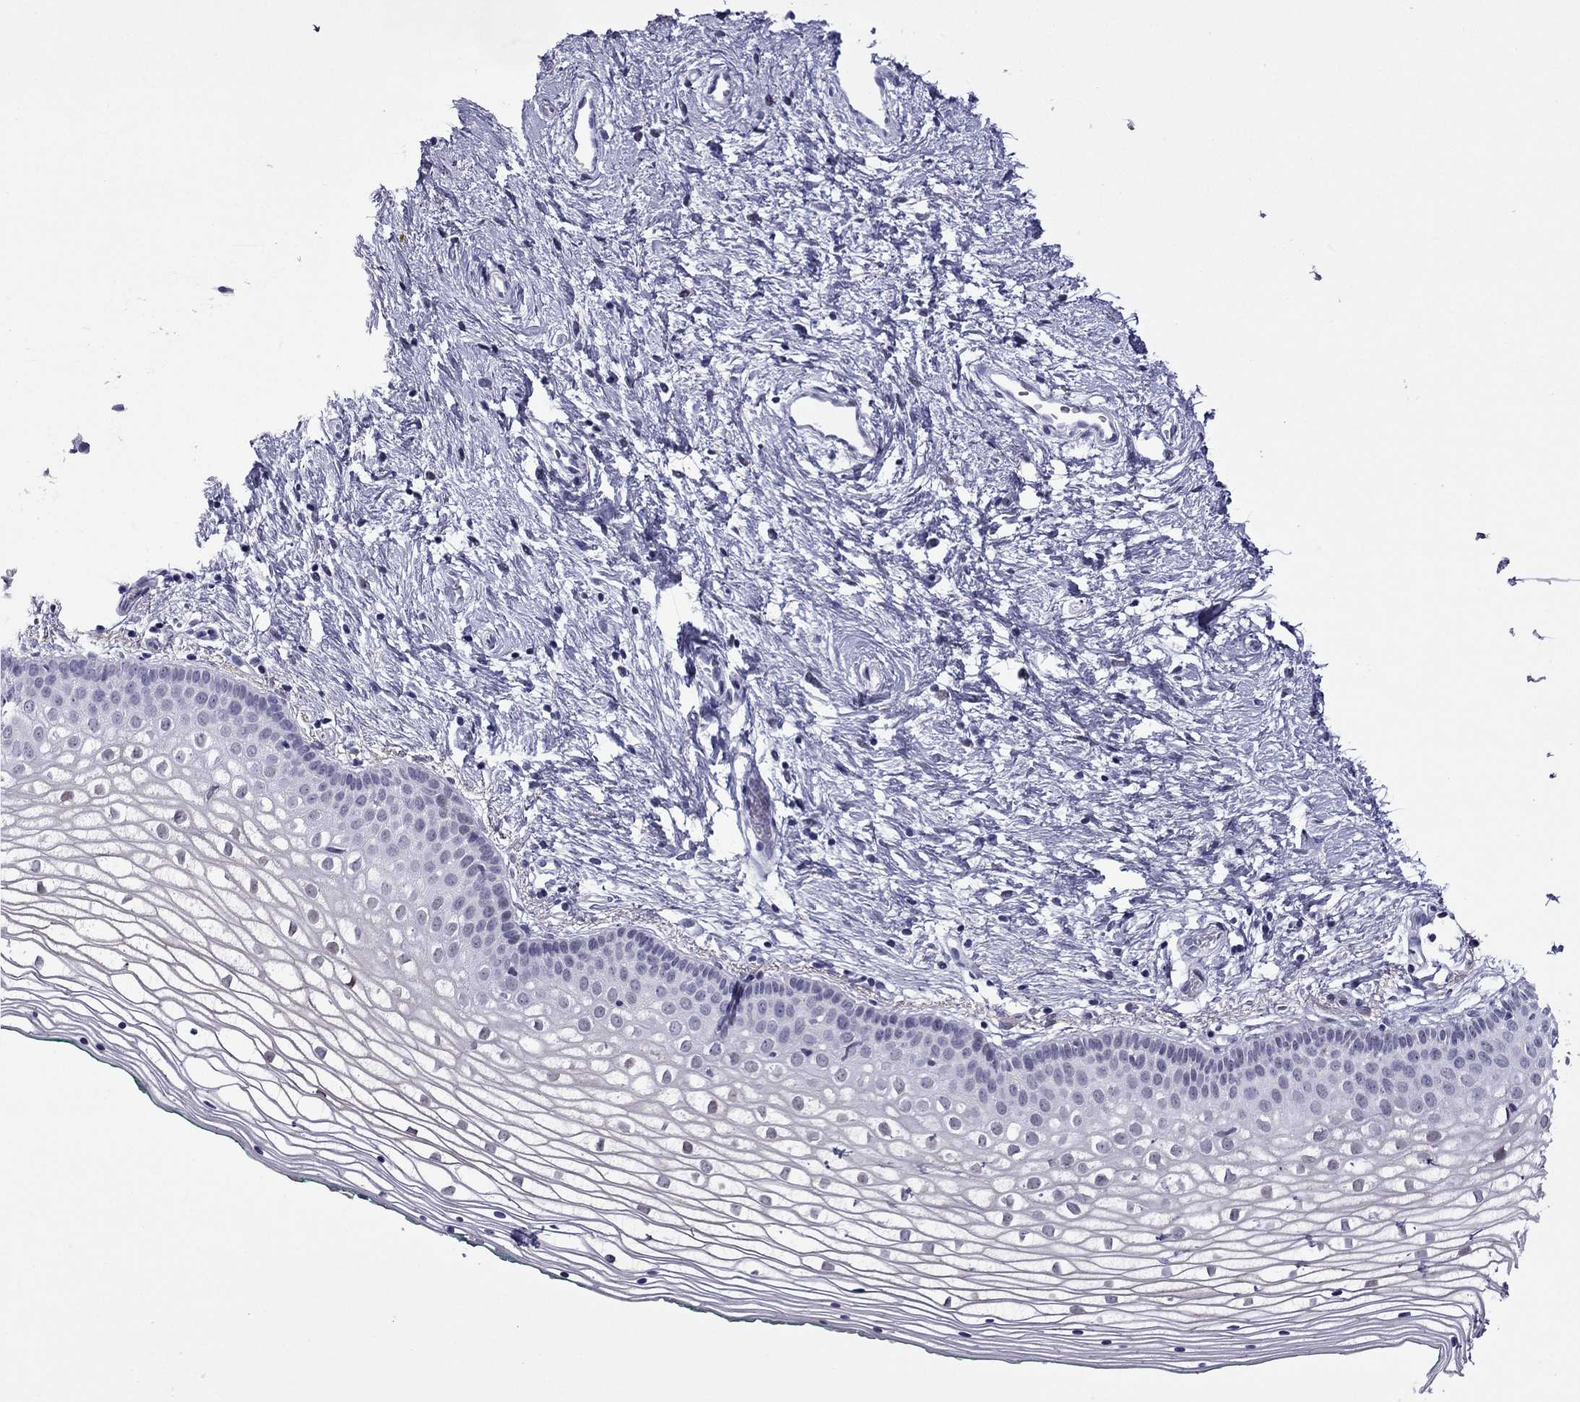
{"staining": {"intensity": "negative", "quantity": "none", "location": "none"}, "tissue": "vagina", "cell_type": "Squamous epithelial cells", "image_type": "normal", "snomed": [{"axis": "morphology", "description": "Normal tissue, NOS"}, {"axis": "topography", "description": "Vagina"}], "caption": "This is an immunohistochemistry micrograph of benign vagina. There is no positivity in squamous epithelial cells.", "gene": "MYLK3", "patient": {"sex": "female", "age": 36}}